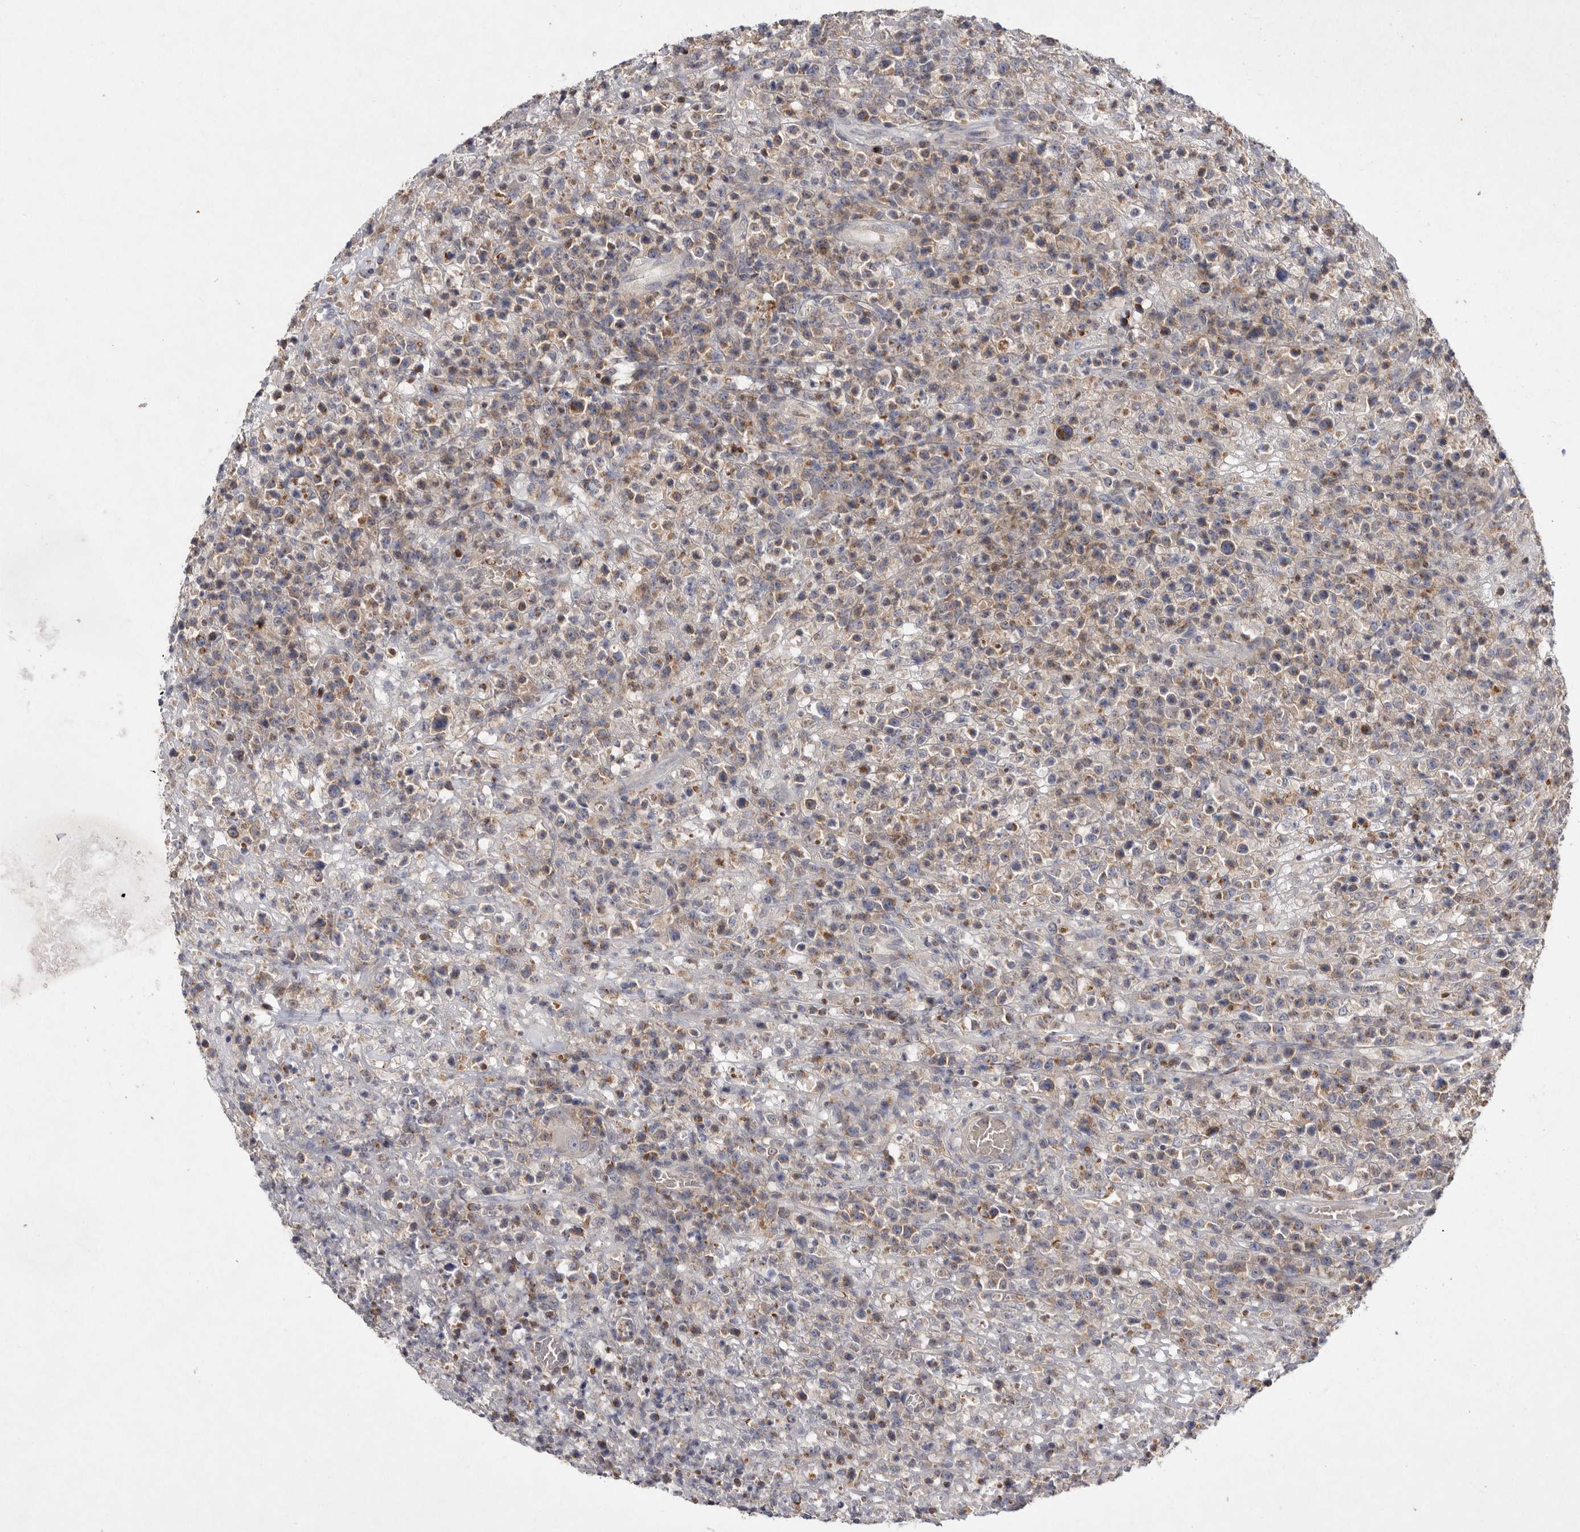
{"staining": {"intensity": "weak", "quantity": "25%-75%", "location": "cytoplasmic/membranous"}, "tissue": "lymphoma", "cell_type": "Tumor cells", "image_type": "cancer", "snomed": [{"axis": "morphology", "description": "Malignant lymphoma, non-Hodgkin's type, High grade"}, {"axis": "topography", "description": "Colon"}], "caption": "IHC (DAB (3,3'-diaminobenzidine)) staining of human lymphoma exhibits weak cytoplasmic/membranous protein positivity in about 25%-75% of tumor cells. (DAB IHC with brightfield microscopy, high magnification).", "gene": "TNFSF14", "patient": {"sex": "female", "age": 53}}